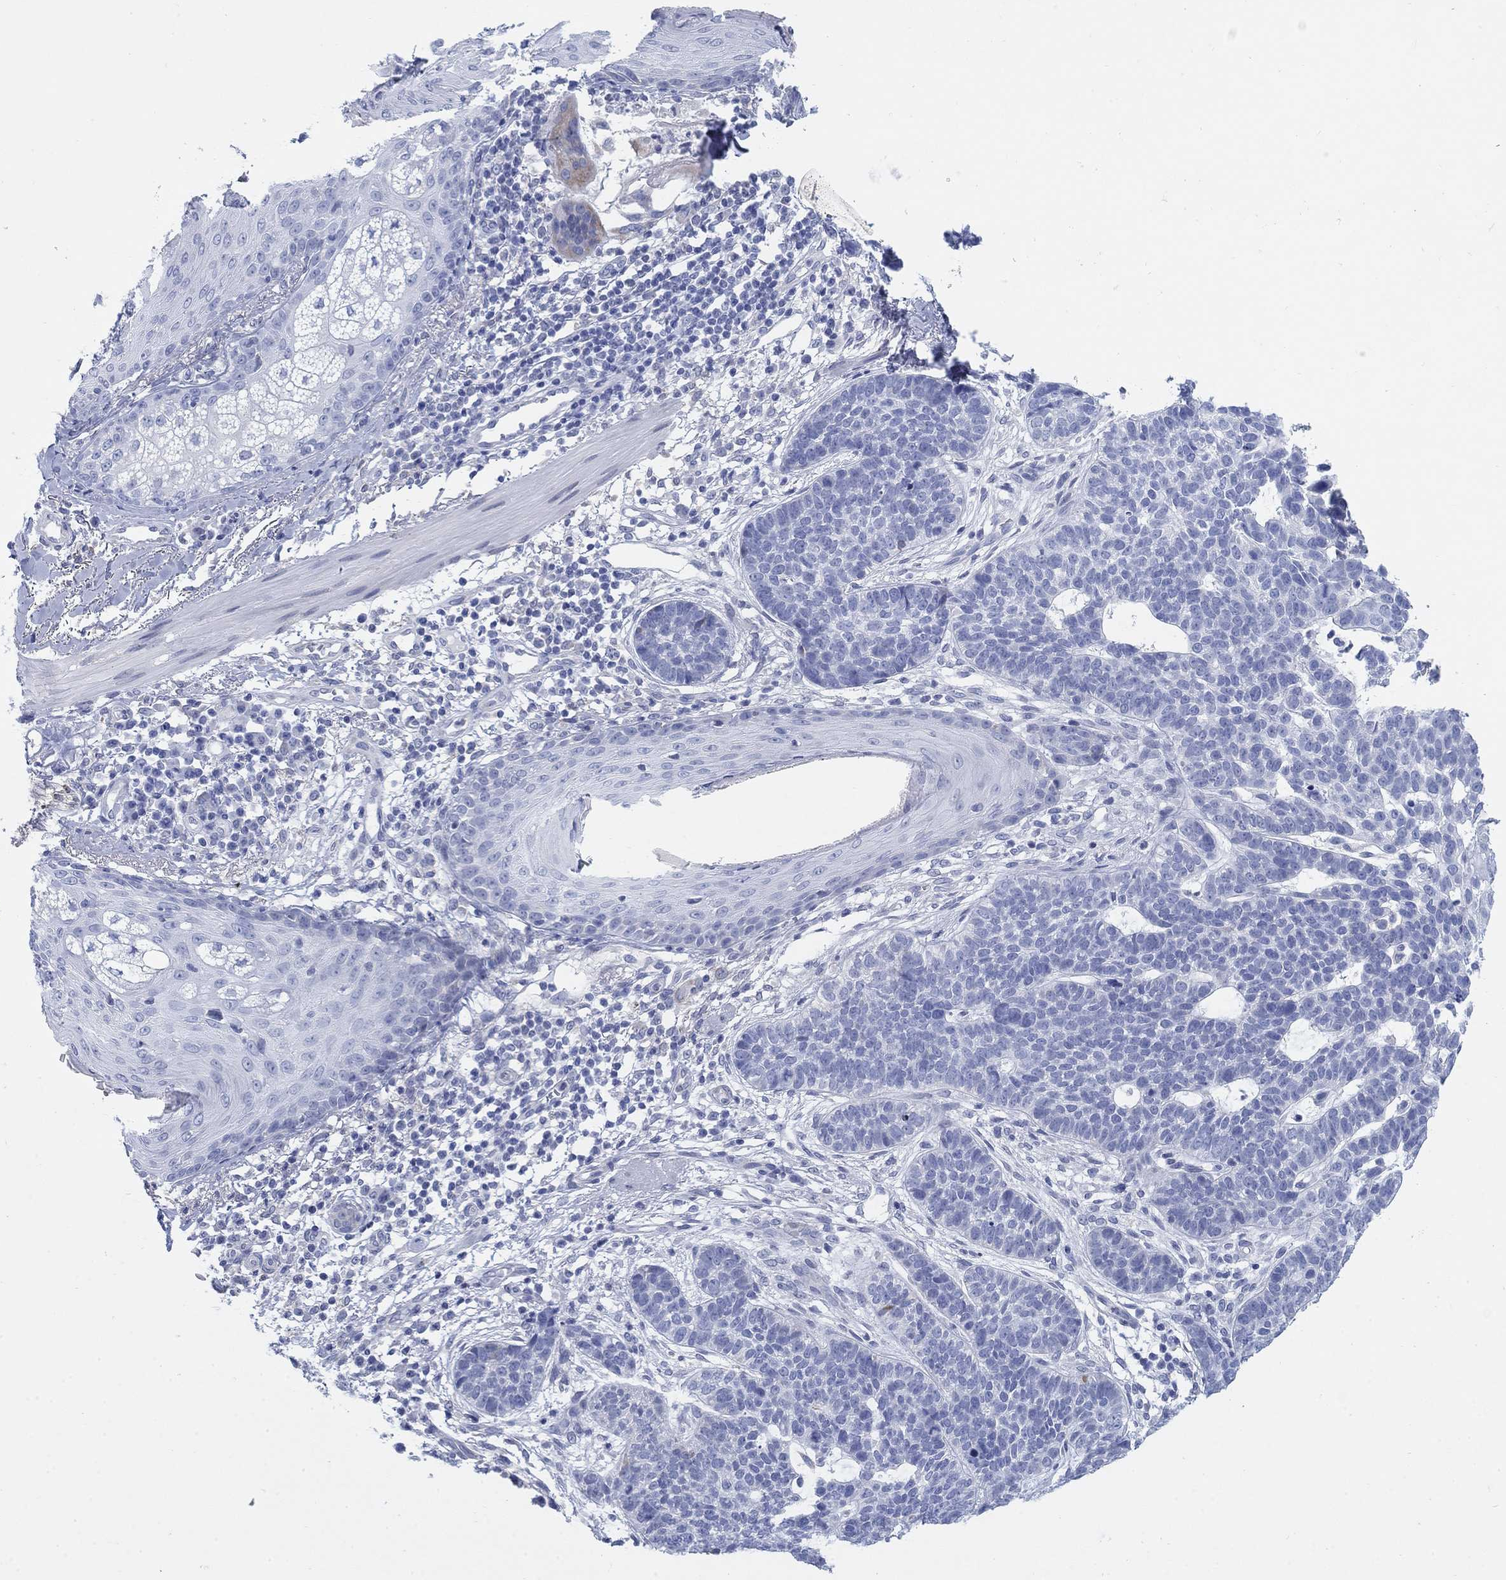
{"staining": {"intensity": "negative", "quantity": "none", "location": "none"}, "tissue": "skin cancer", "cell_type": "Tumor cells", "image_type": "cancer", "snomed": [{"axis": "morphology", "description": "Squamous cell carcinoma, NOS"}, {"axis": "topography", "description": "Skin"}], "caption": "Human squamous cell carcinoma (skin) stained for a protein using immunohistochemistry exhibits no positivity in tumor cells.", "gene": "SCCPDH", "patient": {"sex": "male", "age": 88}}